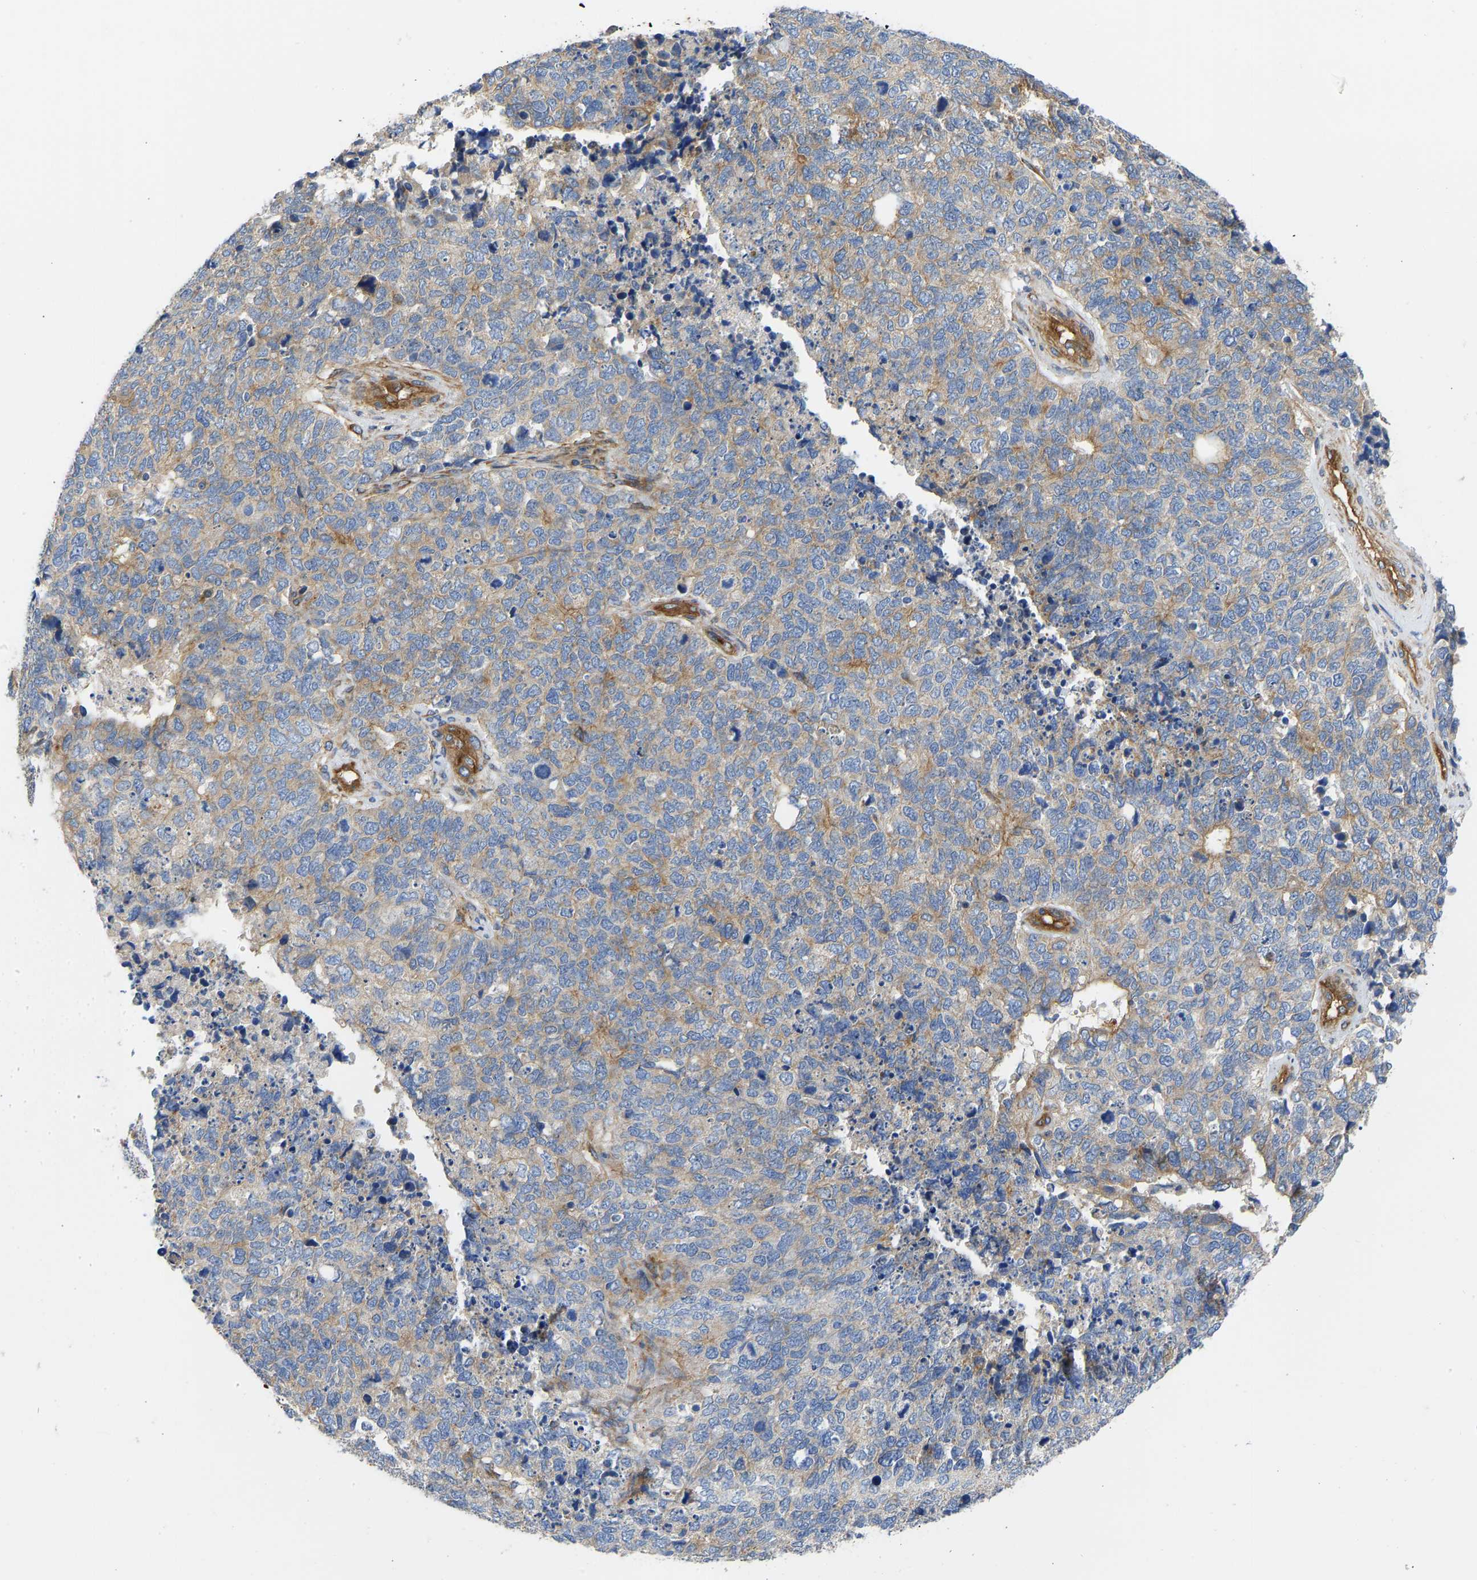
{"staining": {"intensity": "moderate", "quantity": "25%-75%", "location": "cytoplasmic/membranous"}, "tissue": "cervical cancer", "cell_type": "Tumor cells", "image_type": "cancer", "snomed": [{"axis": "morphology", "description": "Squamous cell carcinoma, NOS"}, {"axis": "topography", "description": "Cervix"}], "caption": "Immunohistochemistry histopathology image of neoplastic tissue: human squamous cell carcinoma (cervical) stained using immunohistochemistry displays medium levels of moderate protein expression localized specifically in the cytoplasmic/membranous of tumor cells, appearing as a cytoplasmic/membranous brown color.", "gene": "MYO1C", "patient": {"sex": "female", "age": 63}}